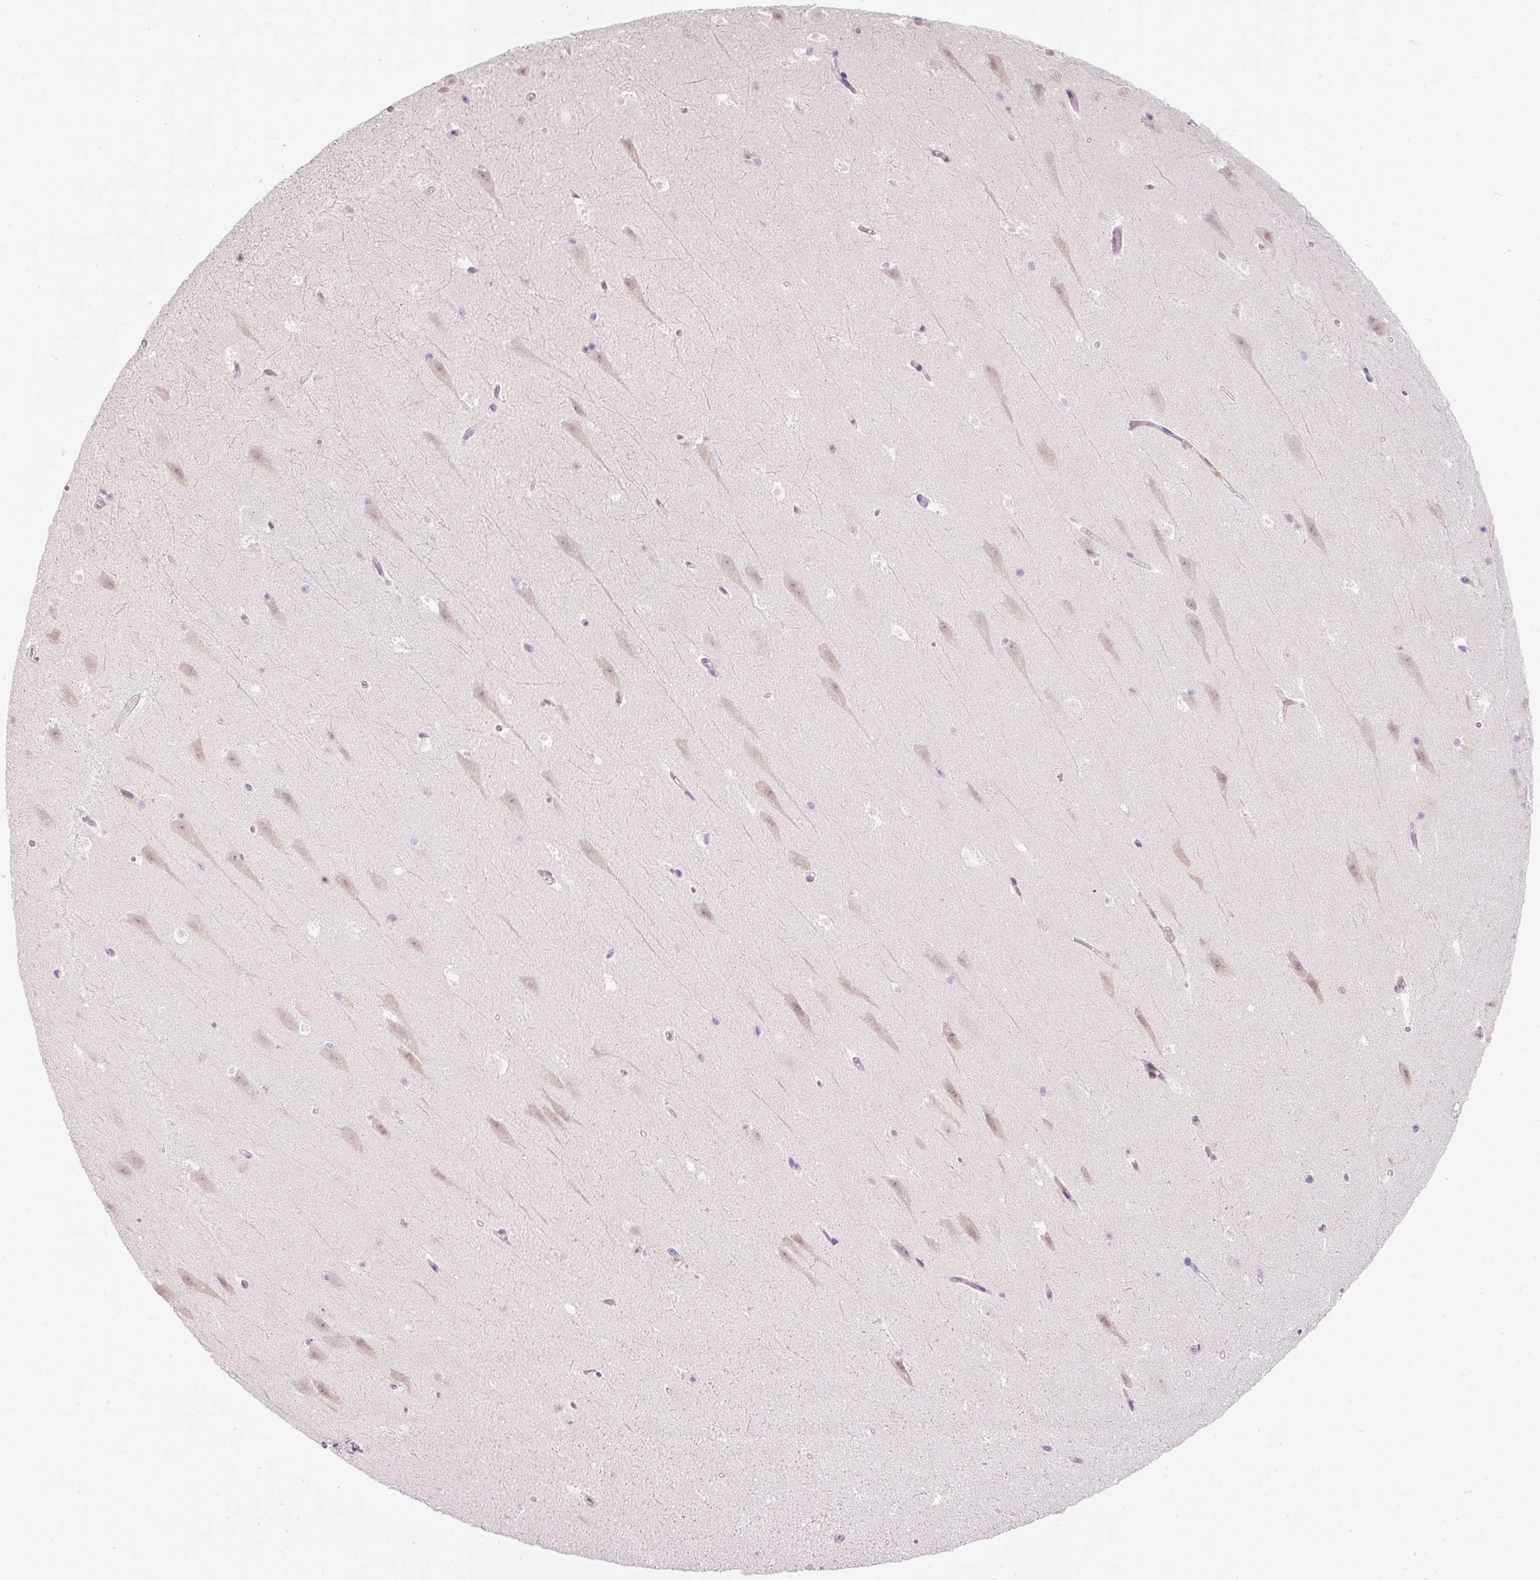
{"staining": {"intensity": "negative", "quantity": "none", "location": "none"}, "tissue": "hippocampus", "cell_type": "Glial cells", "image_type": "normal", "snomed": [{"axis": "morphology", "description": "Normal tissue, NOS"}, {"axis": "topography", "description": "Hippocampus"}], "caption": "The IHC histopathology image has no significant staining in glial cells of hippocampus.", "gene": "TMEM37", "patient": {"sex": "male", "age": 37}}